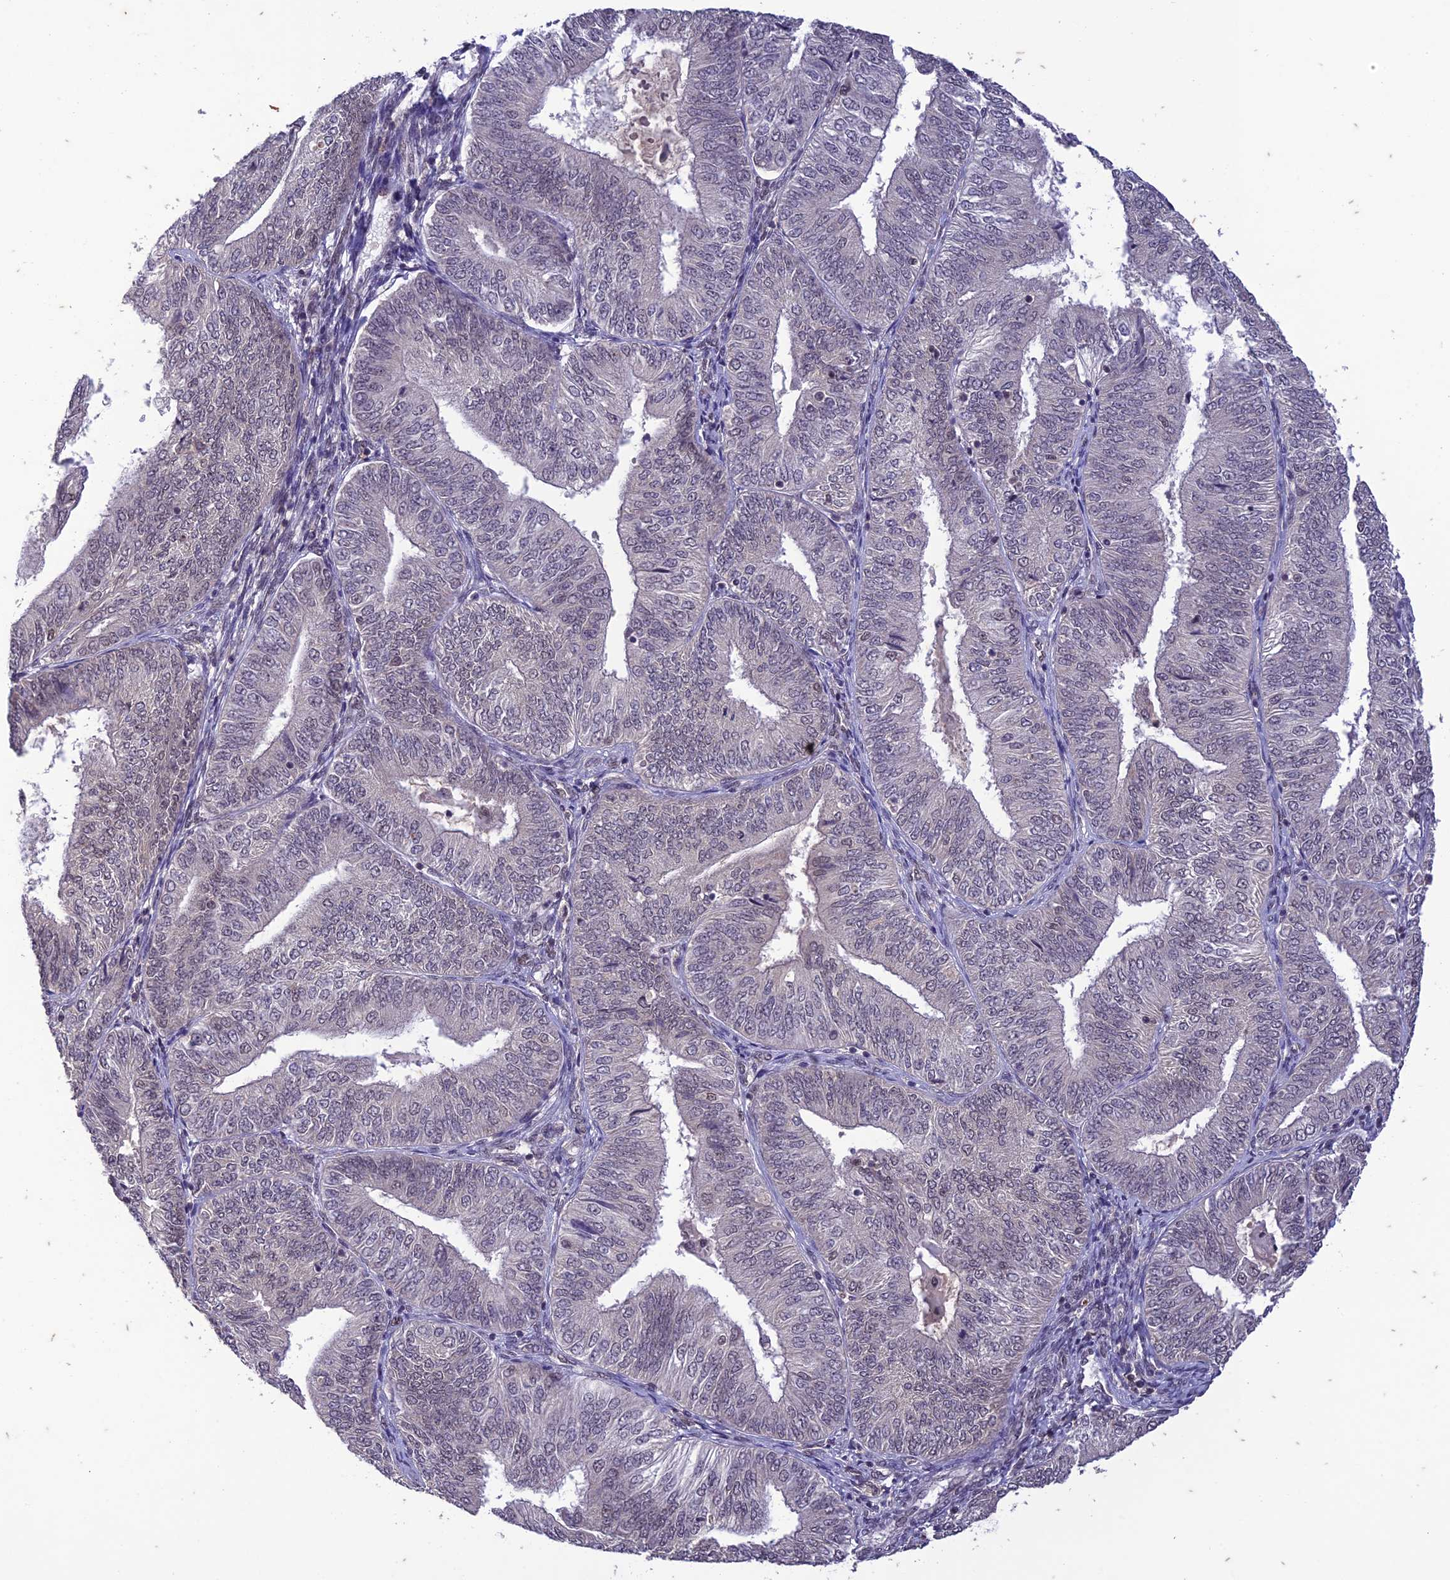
{"staining": {"intensity": "weak", "quantity": "25%-75%", "location": "nuclear"}, "tissue": "endometrial cancer", "cell_type": "Tumor cells", "image_type": "cancer", "snomed": [{"axis": "morphology", "description": "Adenocarcinoma, NOS"}, {"axis": "topography", "description": "Endometrium"}], "caption": "Endometrial adenocarcinoma stained for a protein reveals weak nuclear positivity in tumor cells.", "gene": "POP4", "patient": {"sex": "female", "age": 58}}